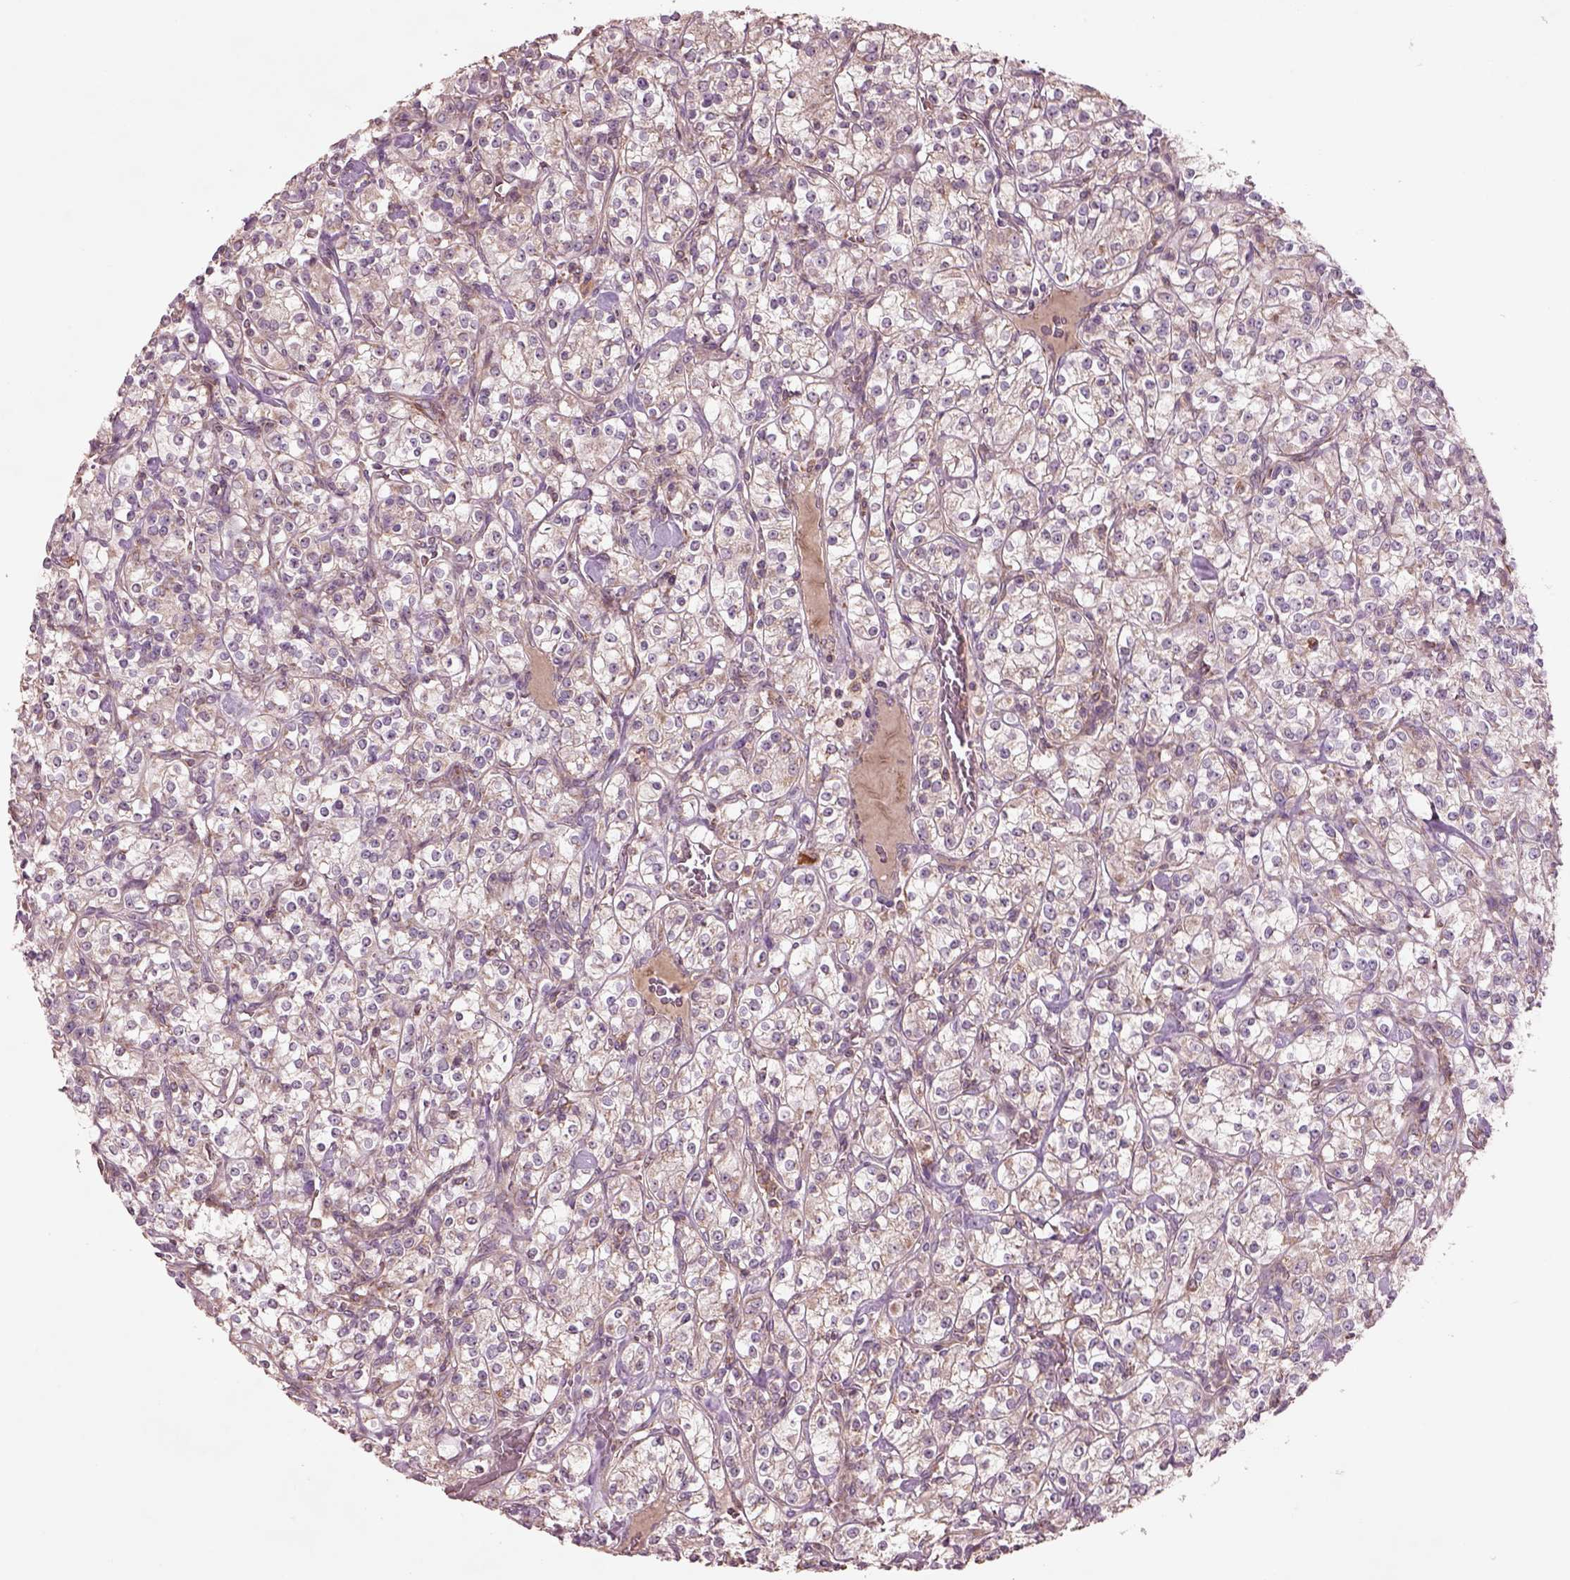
{"staining": {"intensity": "negative", "quantity": "none", "location": "none"}, "tissue": "renal cancer", "cell_type": "Tumor cells", "image_type": "cancer", "snomed": [{"axis": "morphology", "description": "Adenocarcinoma, NOS"}, {"axis": "topography", "description": "Kidney"}], "caption": "An immunohistochemistry photomicrograph of renal cancer is shown. There is no staining in tumor cells of renal cancer.", "gene": "SLC25A5", "patient": {"sex": "male", "age": 77}}